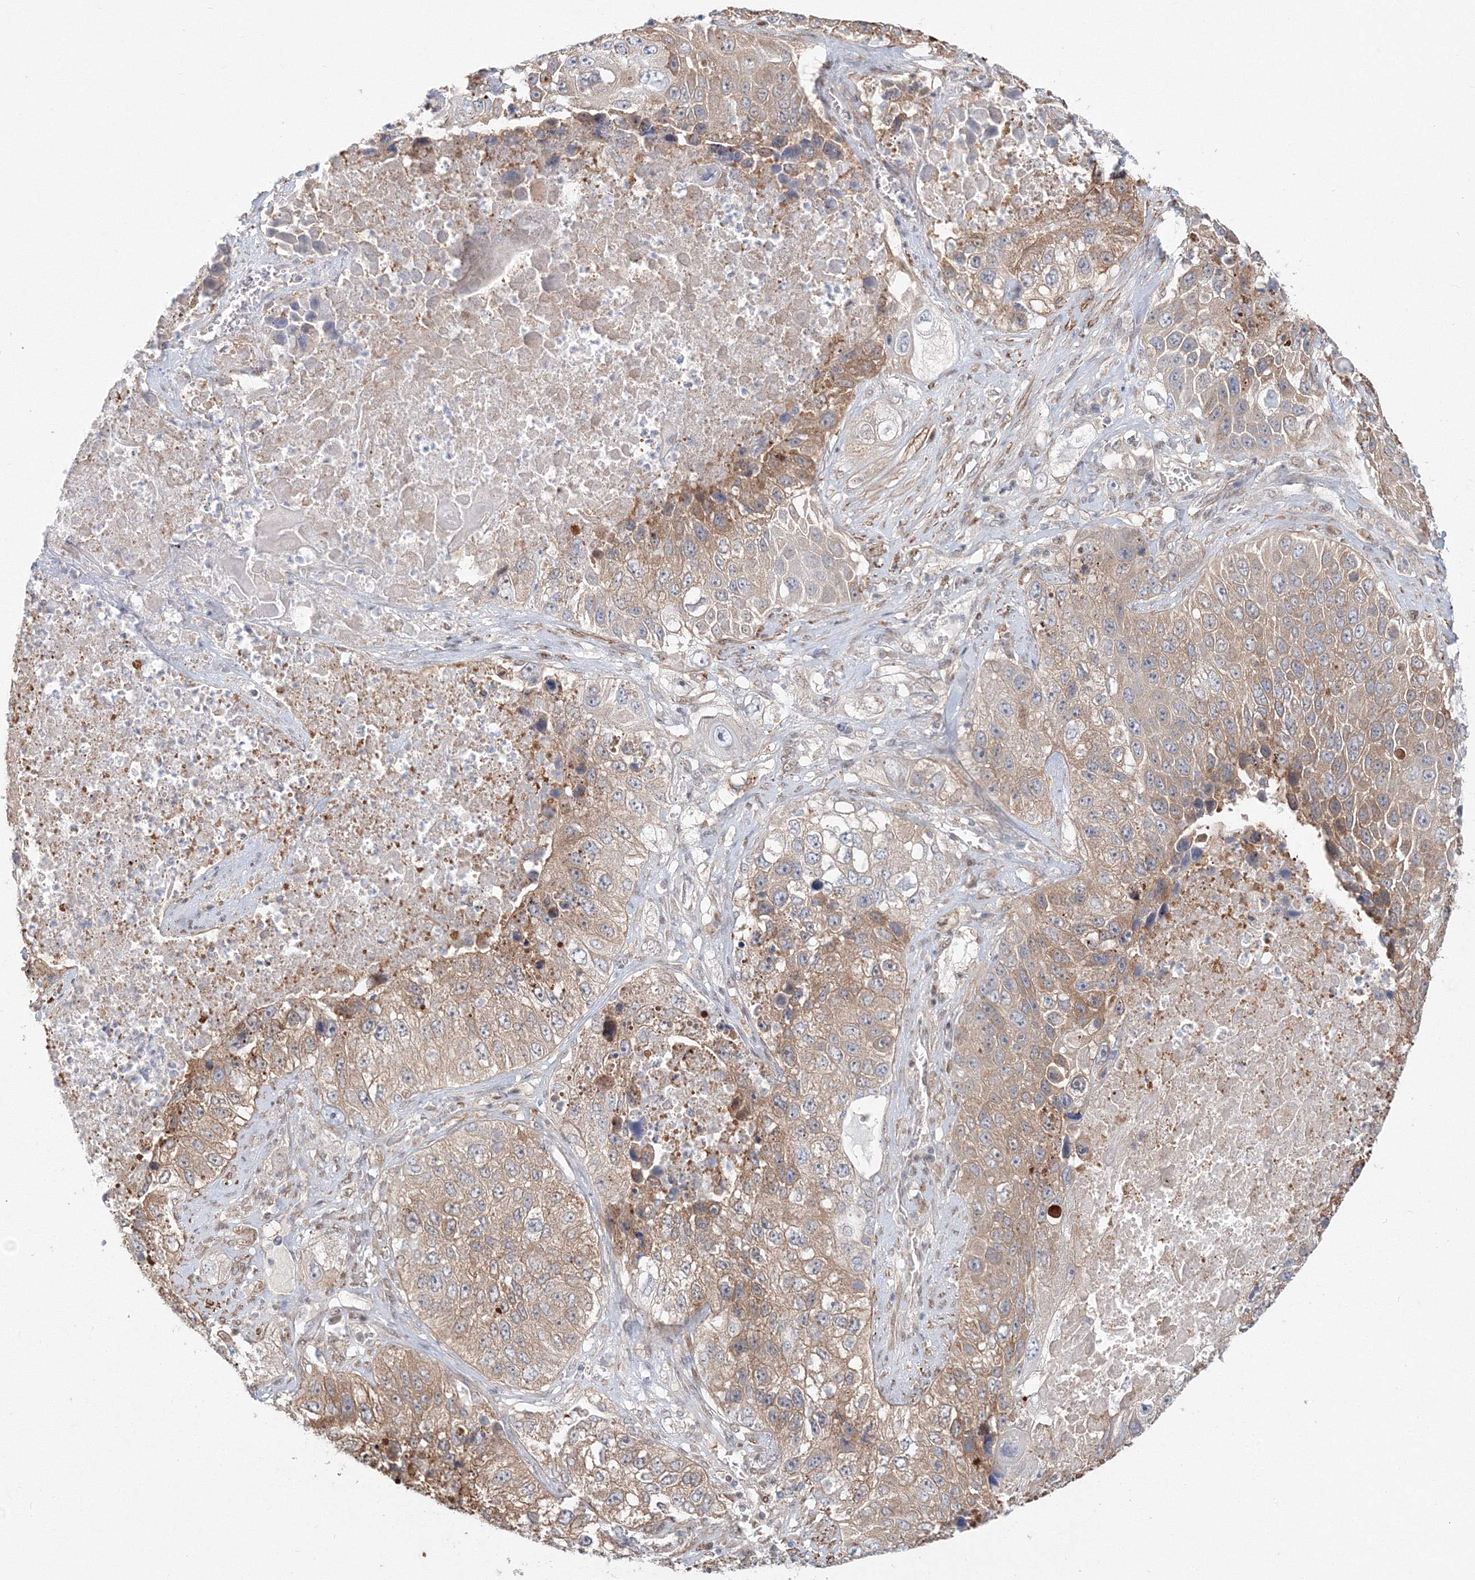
{"staining": {"intensity": "moderate", "quantity": "25%-75%", "location": "cytoplasmic/membranous"}, "tissue": "lung cancer", "cell_type": "Tumor cells", "image_type": "cancer", "snomed": [{"axis": "morphology", "description": "Squamous cell carcinoma, NOS"}, {"axis": "topography", "description": "Lung"}], "caption": "Lung squamous cell carcinoma stained with DAB immunohistochemistry (IHC) shows medium levels of moderate cytoplasmic/membranous staining in approximately 25%-75% of tumor cells.", "gene": "ARHGAP21", "patient": {"sex": "male", "age": 61}}